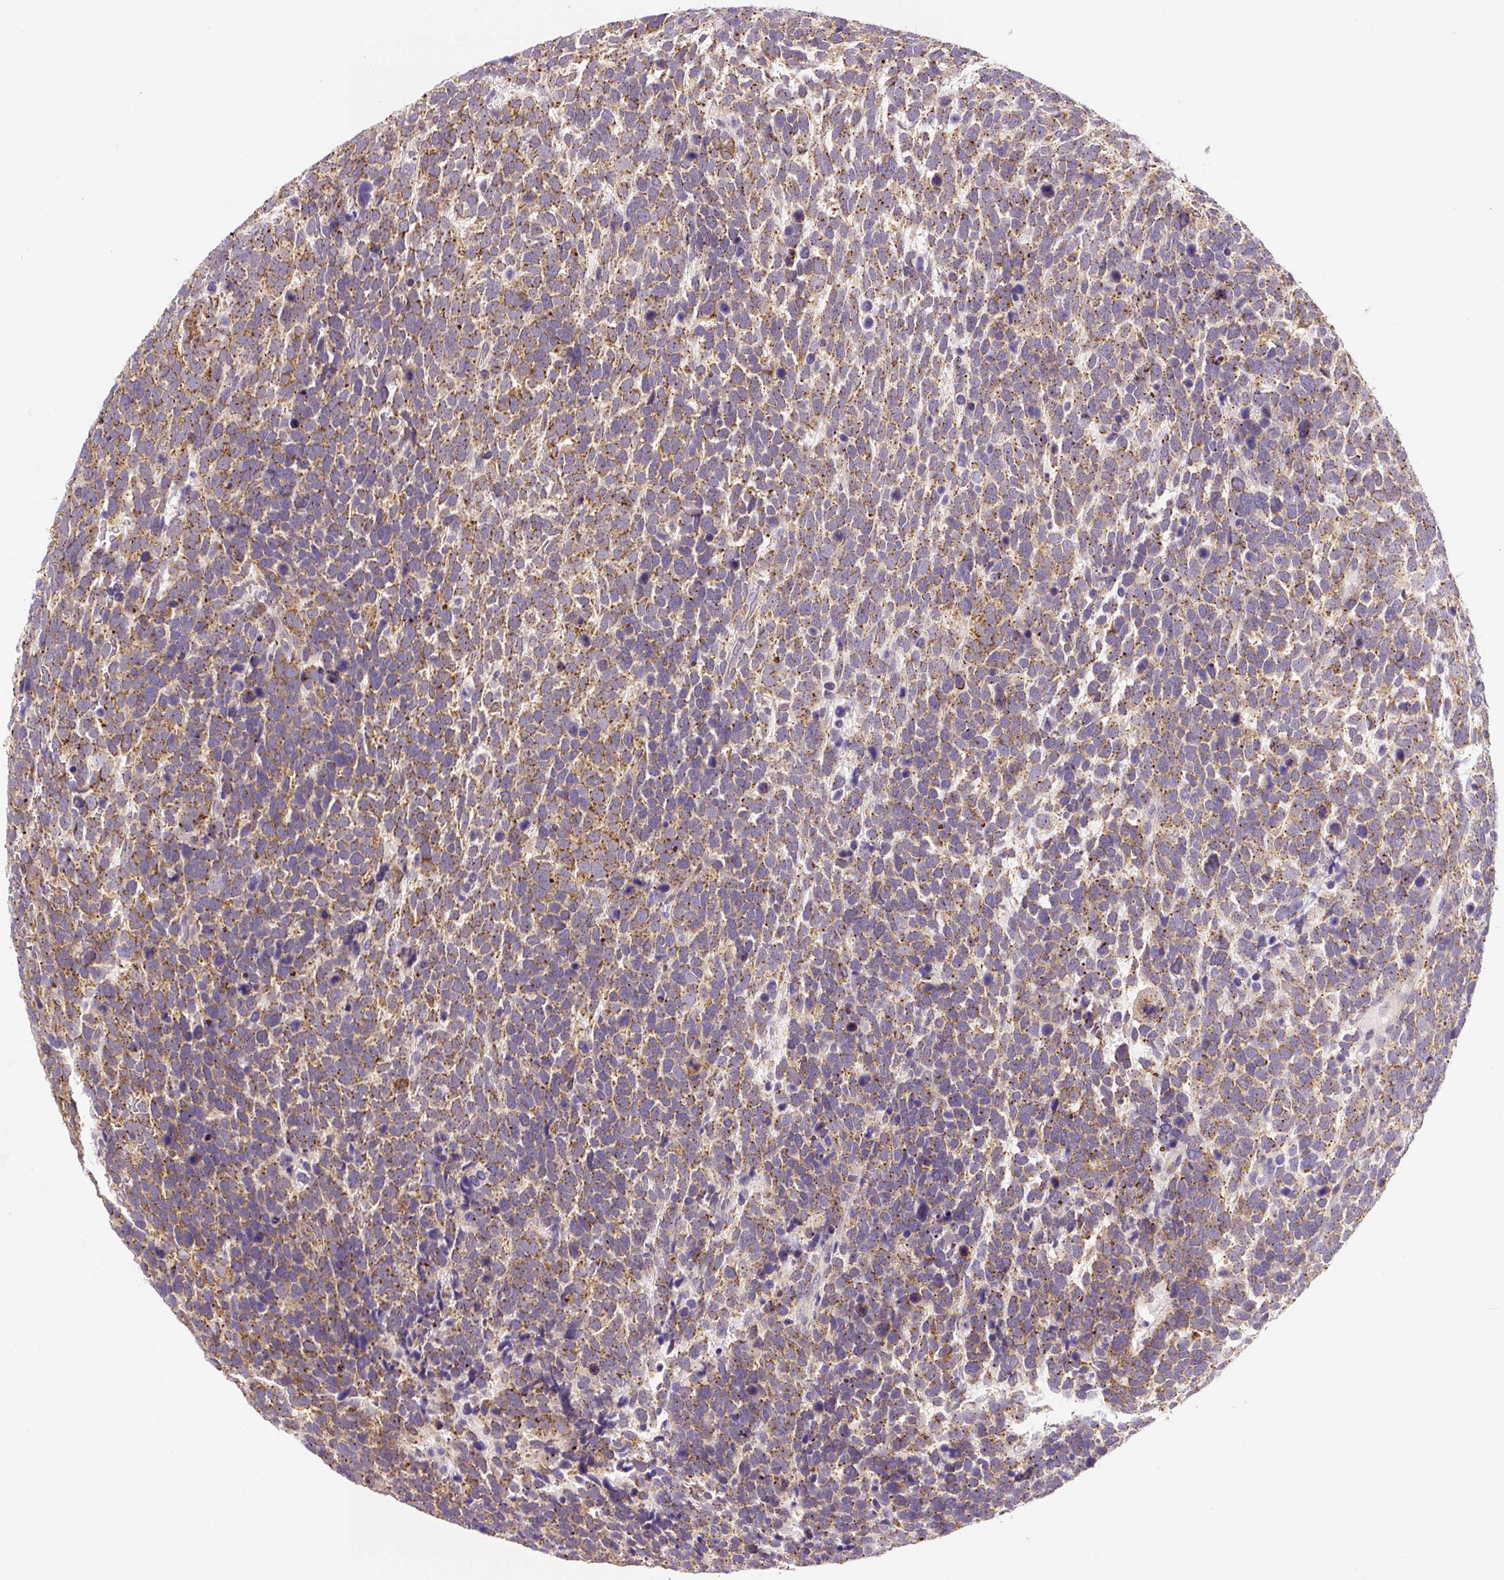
{"staining": {"intensity": "moderate", "quantity": ">75%", "location": "cytoplasmic/membranous"}, "tissue": "urothelial cancer", "cell_type": "Tumor cells", "image_type": "cancer", "snomed": [{"axis": "morphology", "description": "Urothelial carcinoma, High grade"}, {"axis": "topography", "description": "Urinary bladder"}], "caption": "A brown stain labels moderate cytoplasmic/membranous positivity of a protein in human urothelial carcinoma (high-grade) tumor cells.", "gene": "PLA2G4A", "patient": {"sex": "female", "age": 82}}